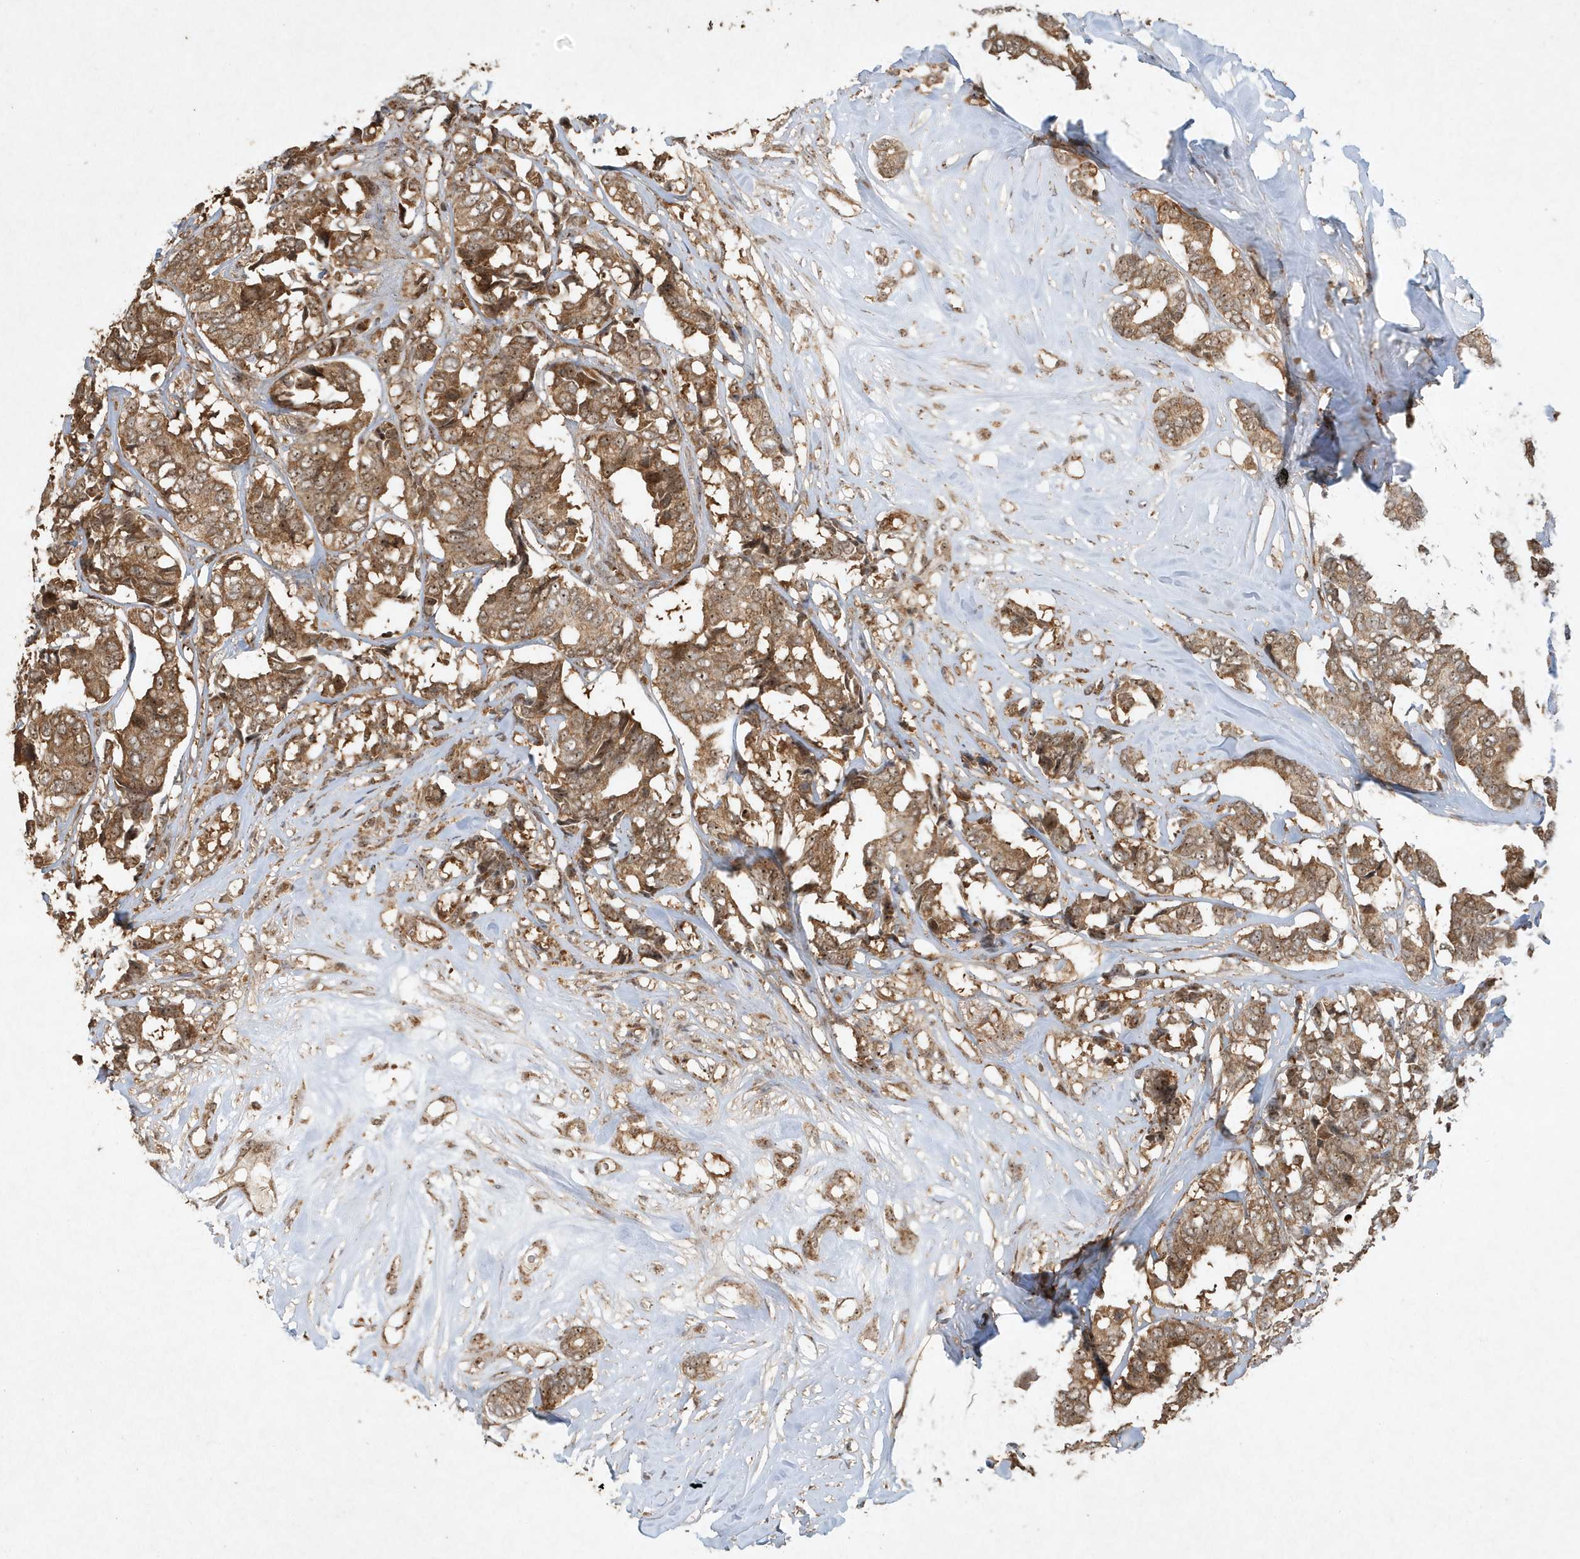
{"staining": {"intensity": "moderate", "quantity": ">75%", "location": "cytoplasmic/membranous,nuclear"}, "tissue": "breast cancer", "cell_type": "Tumor cells", "image_type": "cancer", "snomed": [{"axis": "morphology", "description": "Duct carcinoma"}, {"axis": "topography", "description": "Breast"}], "caption": "Immunohistochemical staining of human breast cancer displays medium levels of moderate cytoplasmic/membranous and nuclear expression in about >75% of tumor cells.", "gene": "ABCB9", "patient": {"sex": "female", "age": 87}}